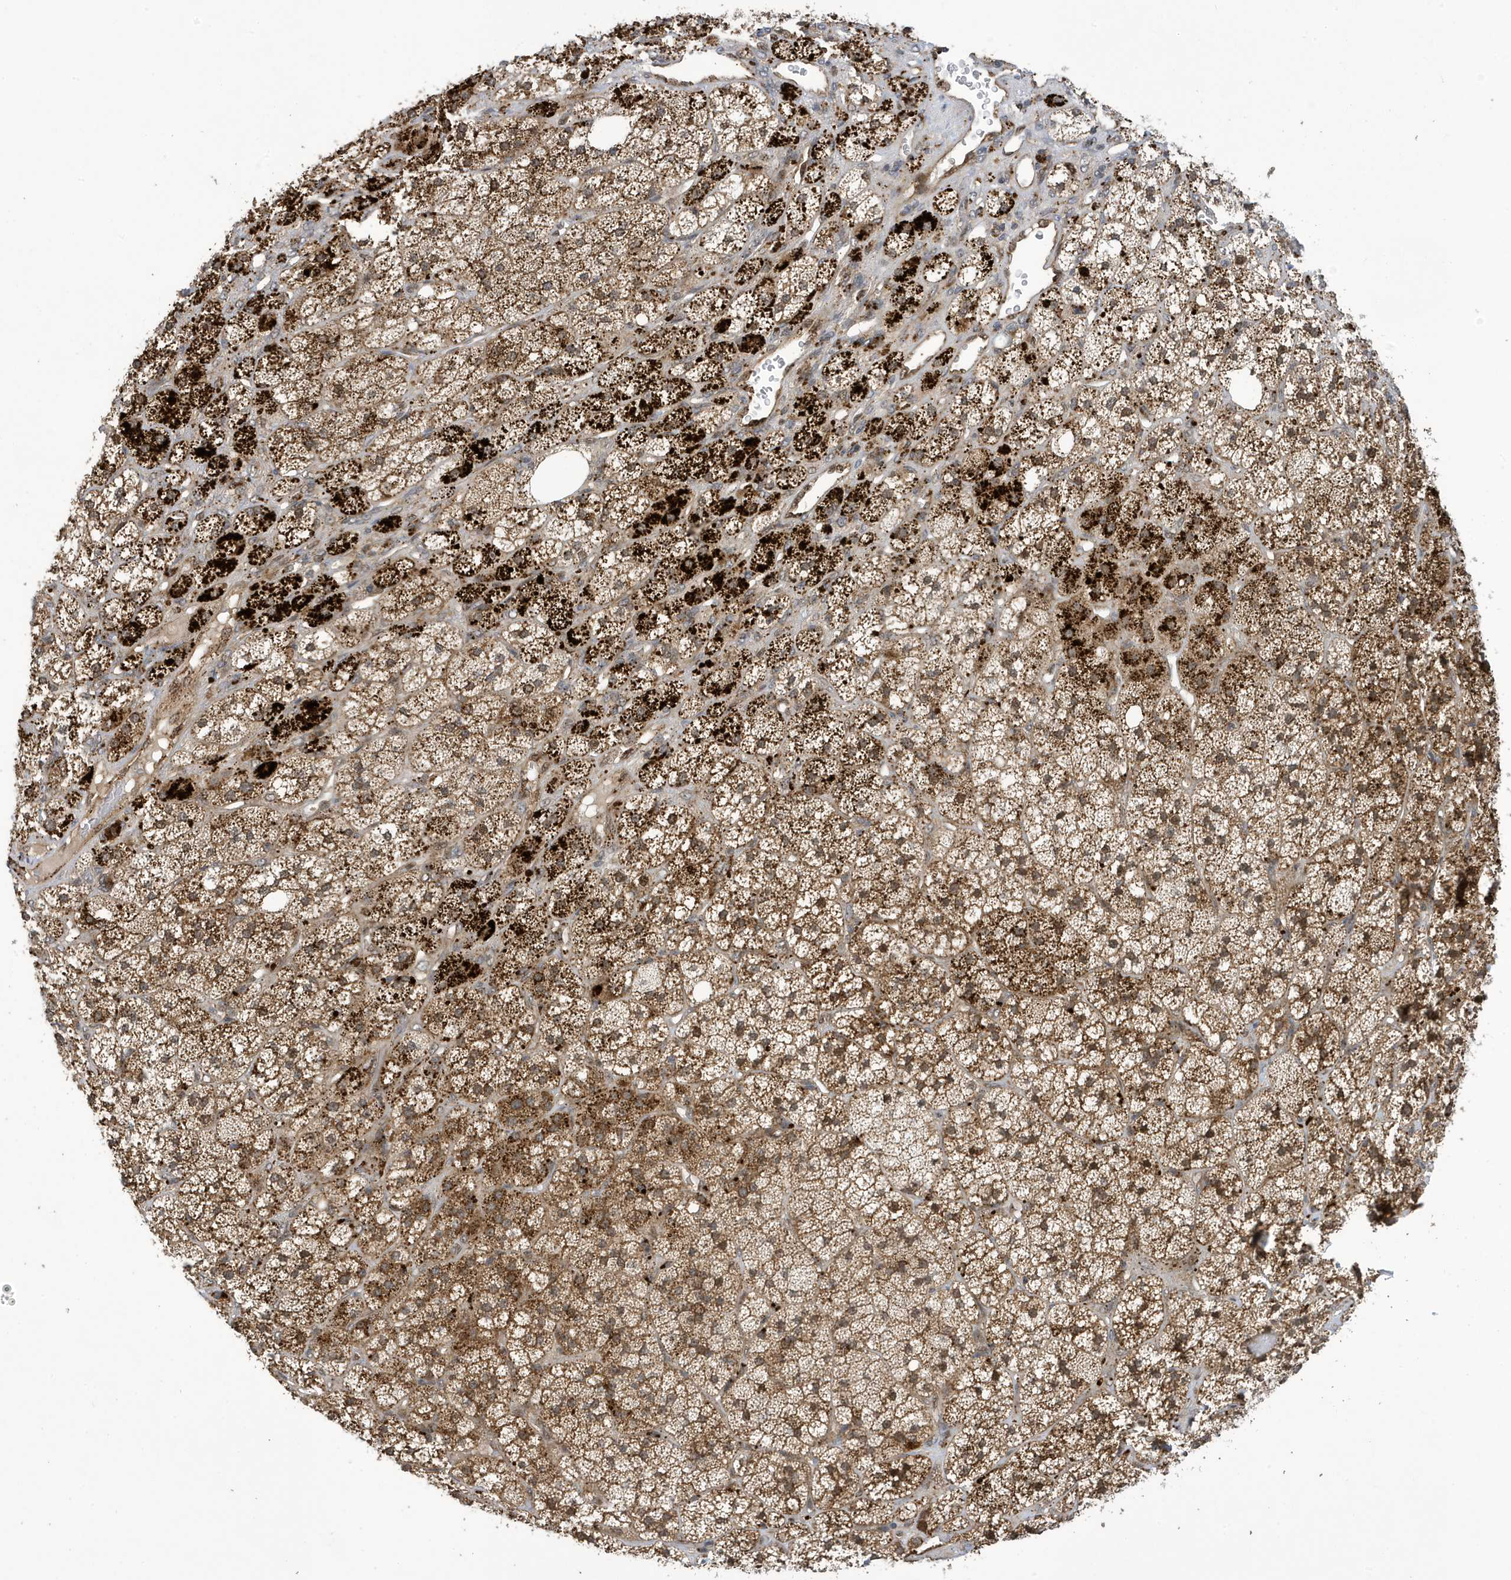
{"staining": {"intensity": "strong", "quantity": ">75%", "location": "cytoplasmic/membranous"}, "tissue": "adrenal gland", "cell_type": "Glandular cells", "image_type": "normal", "snomed": [{"axis": "morphology", "description": "Normal tissue, NOS"}, {"axis": "topography", "description": "Adrenal gland"}], "caption": "A high amount of strong cytoplasmic/membranous positivity is identified in approximately >75% of glandular cells in unremarkable adrenal gland. The staining was performed using DAB, with brown indicating positive protein expression. Nuclei are stained blue with hematoxylin.", "gene": "NCOA7", "patient": {"sex": "male", "age": 61}}